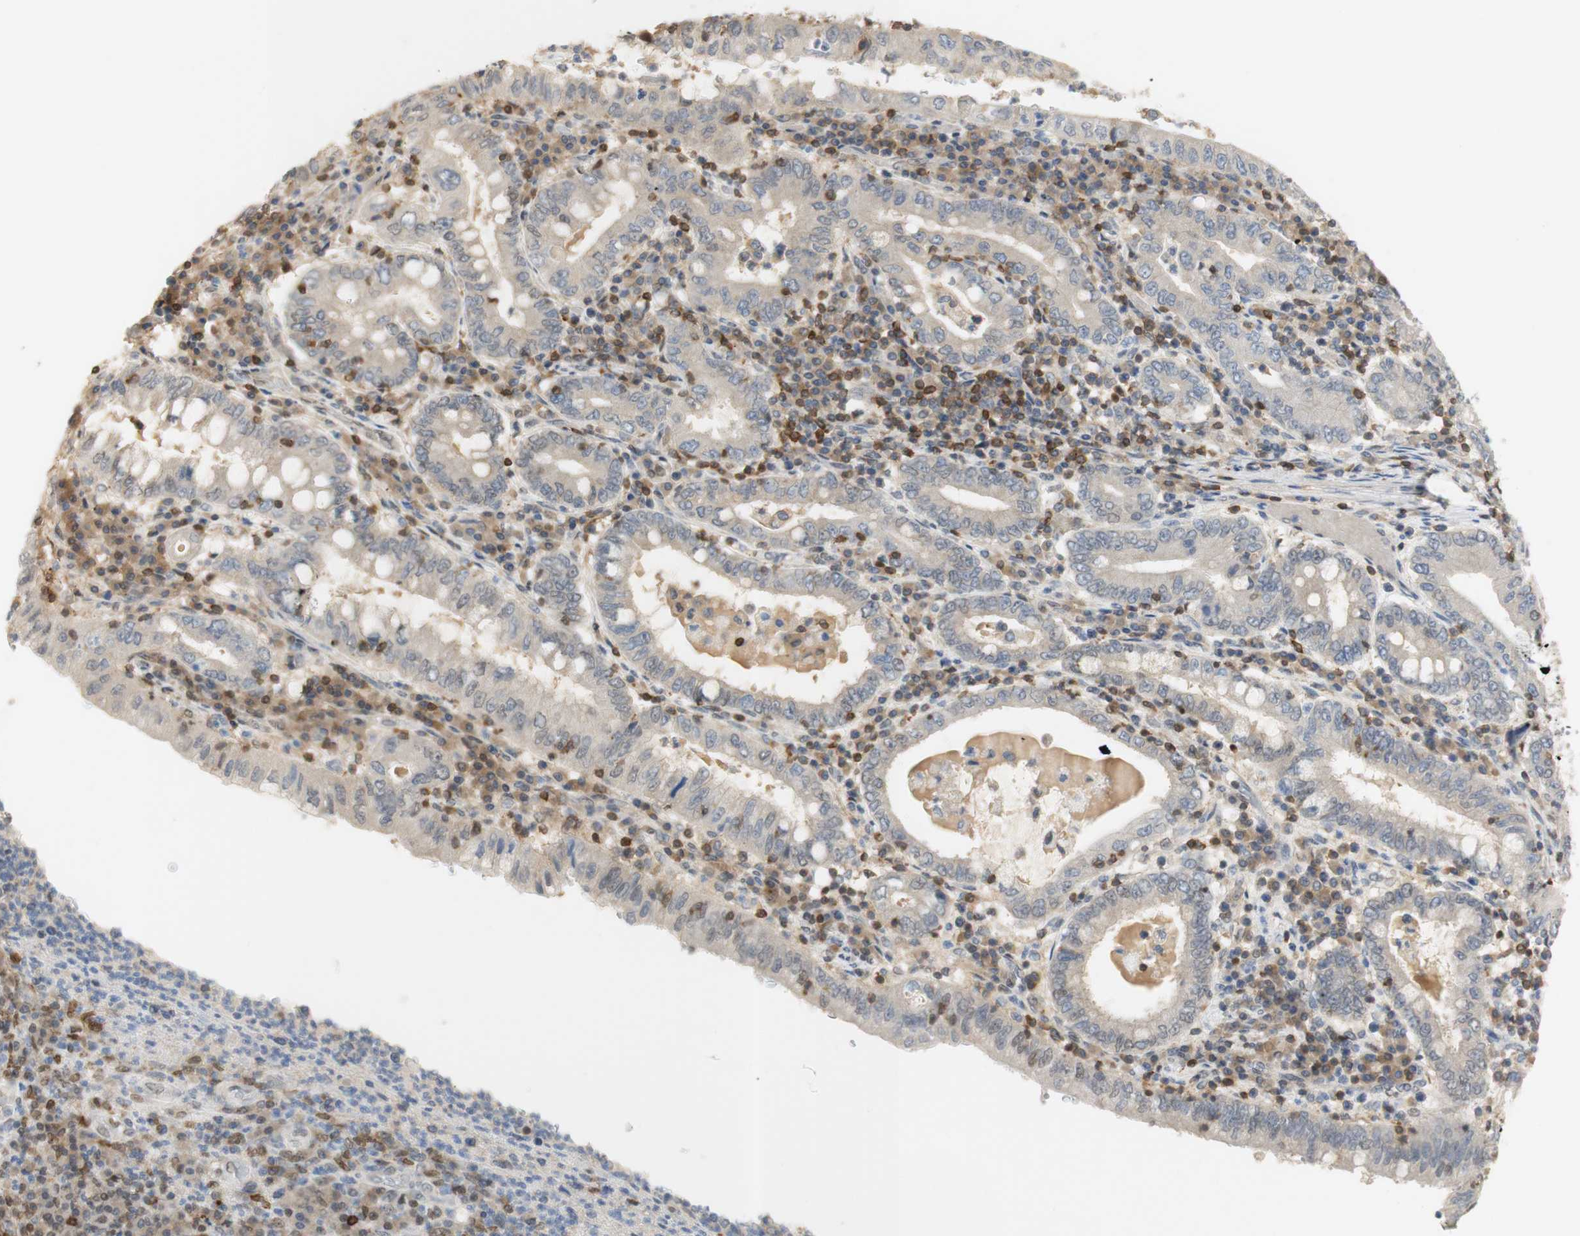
{"staining": {"intensity": "weak", "quantity": "<25%", "location": "cytoplasmic/membranous"}, "tissue": "stomach cancer", "cell_type": "Tumor cells", "image_type": "cancer", "snomed": [{"axis": "morphology", "description": "Normal tissue, NOS"}, {"axis": "morphology", "description": "Adenocarcinoma, NOS"}, {"axis": "topography", "description": "Esophagus"}, {"axis": "topography", "description": "Stomach, upper"}, {"axis": "topography", "description": "Peripheral nerve tissue"}], "caption": "Tumor cells are negative for protein expression in human adenocarcinoma (stomach). Brightfield microscopy of immunohistochemistry stained with DAB (brown) and hematoxylin (blue), captured at high magnification.", "gene": "NAP1L4", "patient": {"sex": "male", "age": 62}}